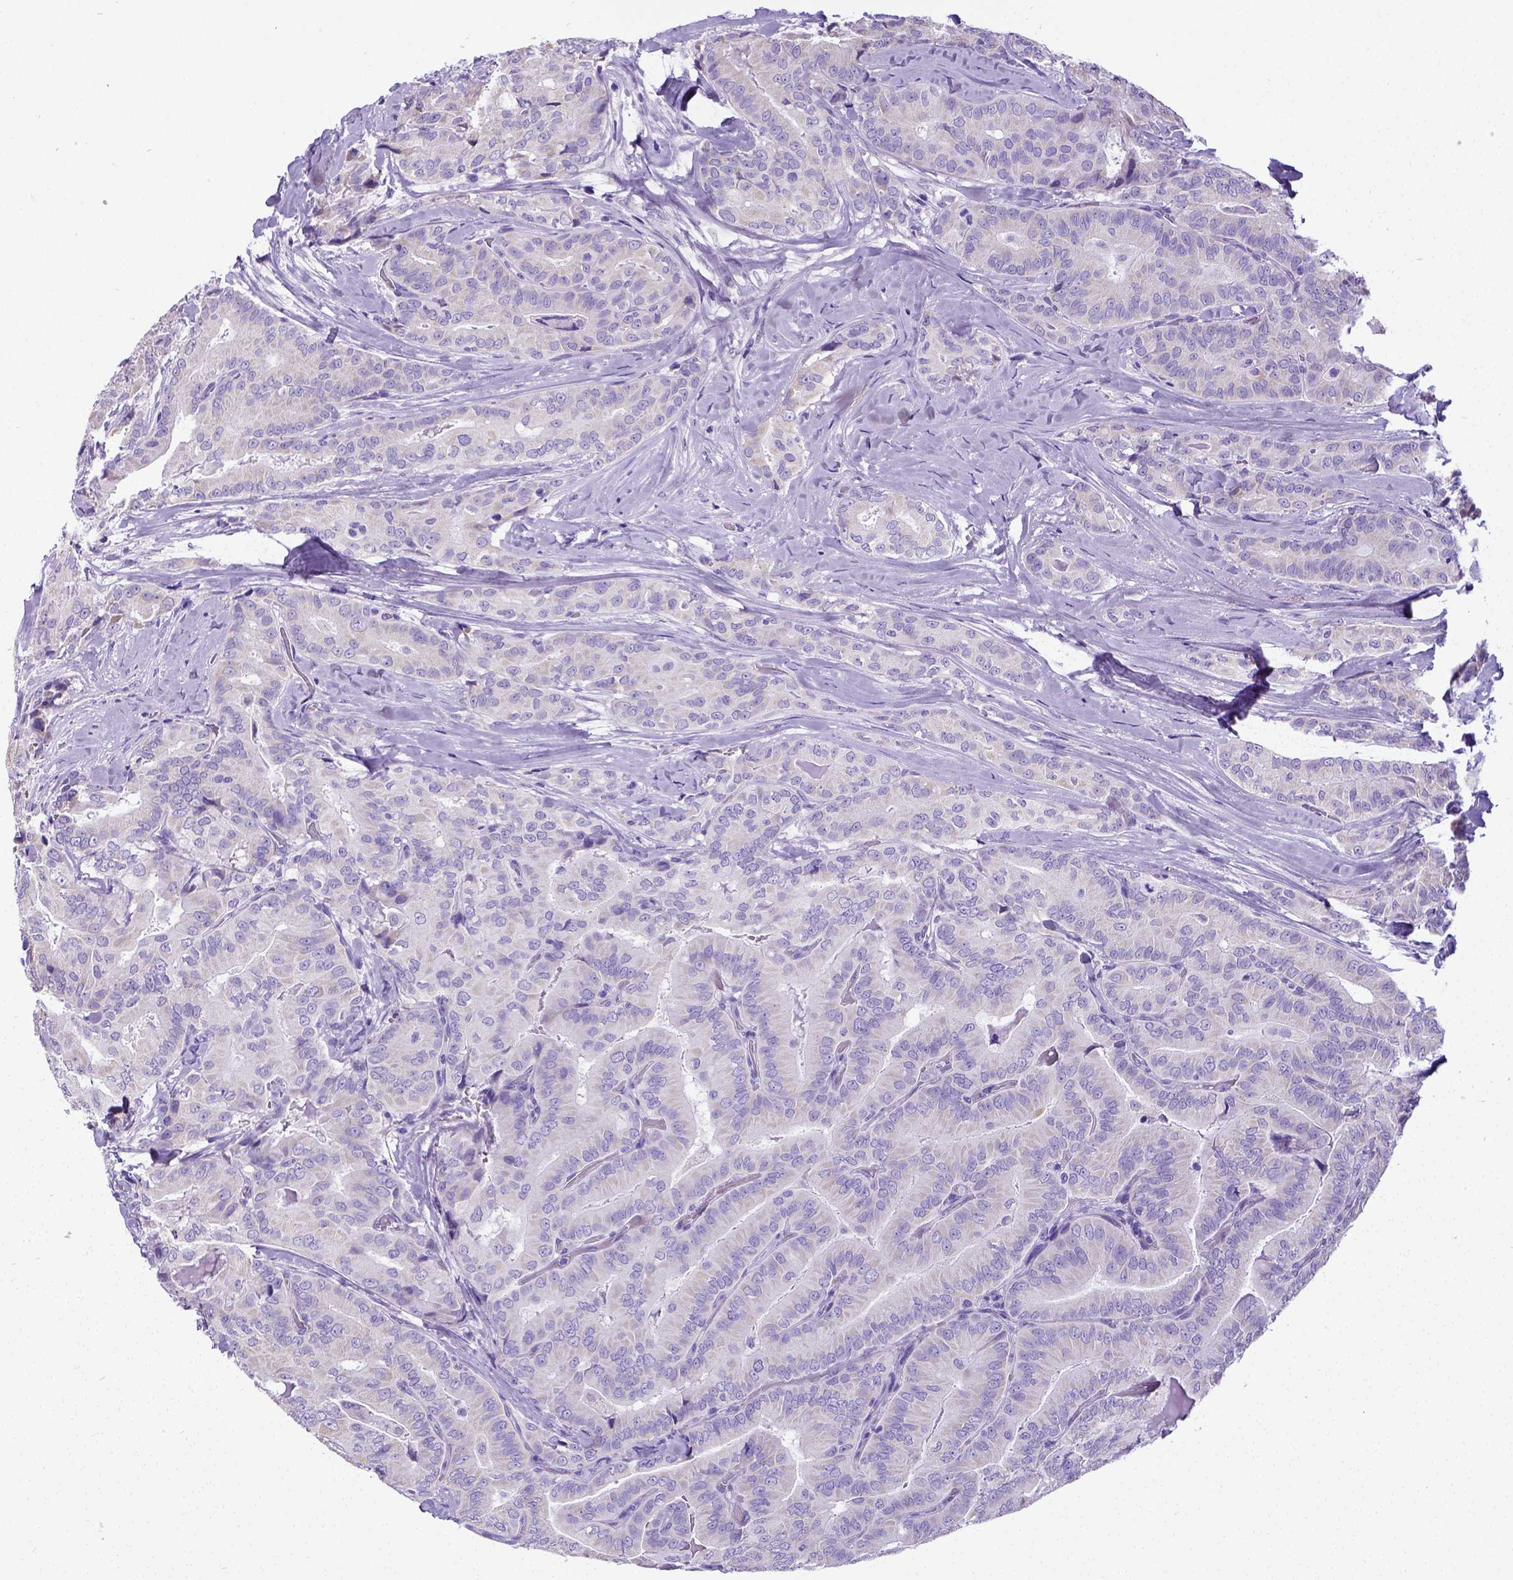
{"staining": {"intensity": "negative", "quantity": "none", "location": "none"}, "tissue": "thyroid cancer", "cell_type": "Tumor cells", "image_type": "cancer", "snomed": [{"axis": "morphology", "description": "Papillary adenocarcinoma, NOS"}, {"axis": "topography", "description": "Thyroid gland"}], "caption": "Immunohistochemical staining of human papillary adenocarcinoma (thyroid) shows no significant staining in tumor cells.", "gene": "SATB2", "patient": {"sex": "male", "age": 61}}